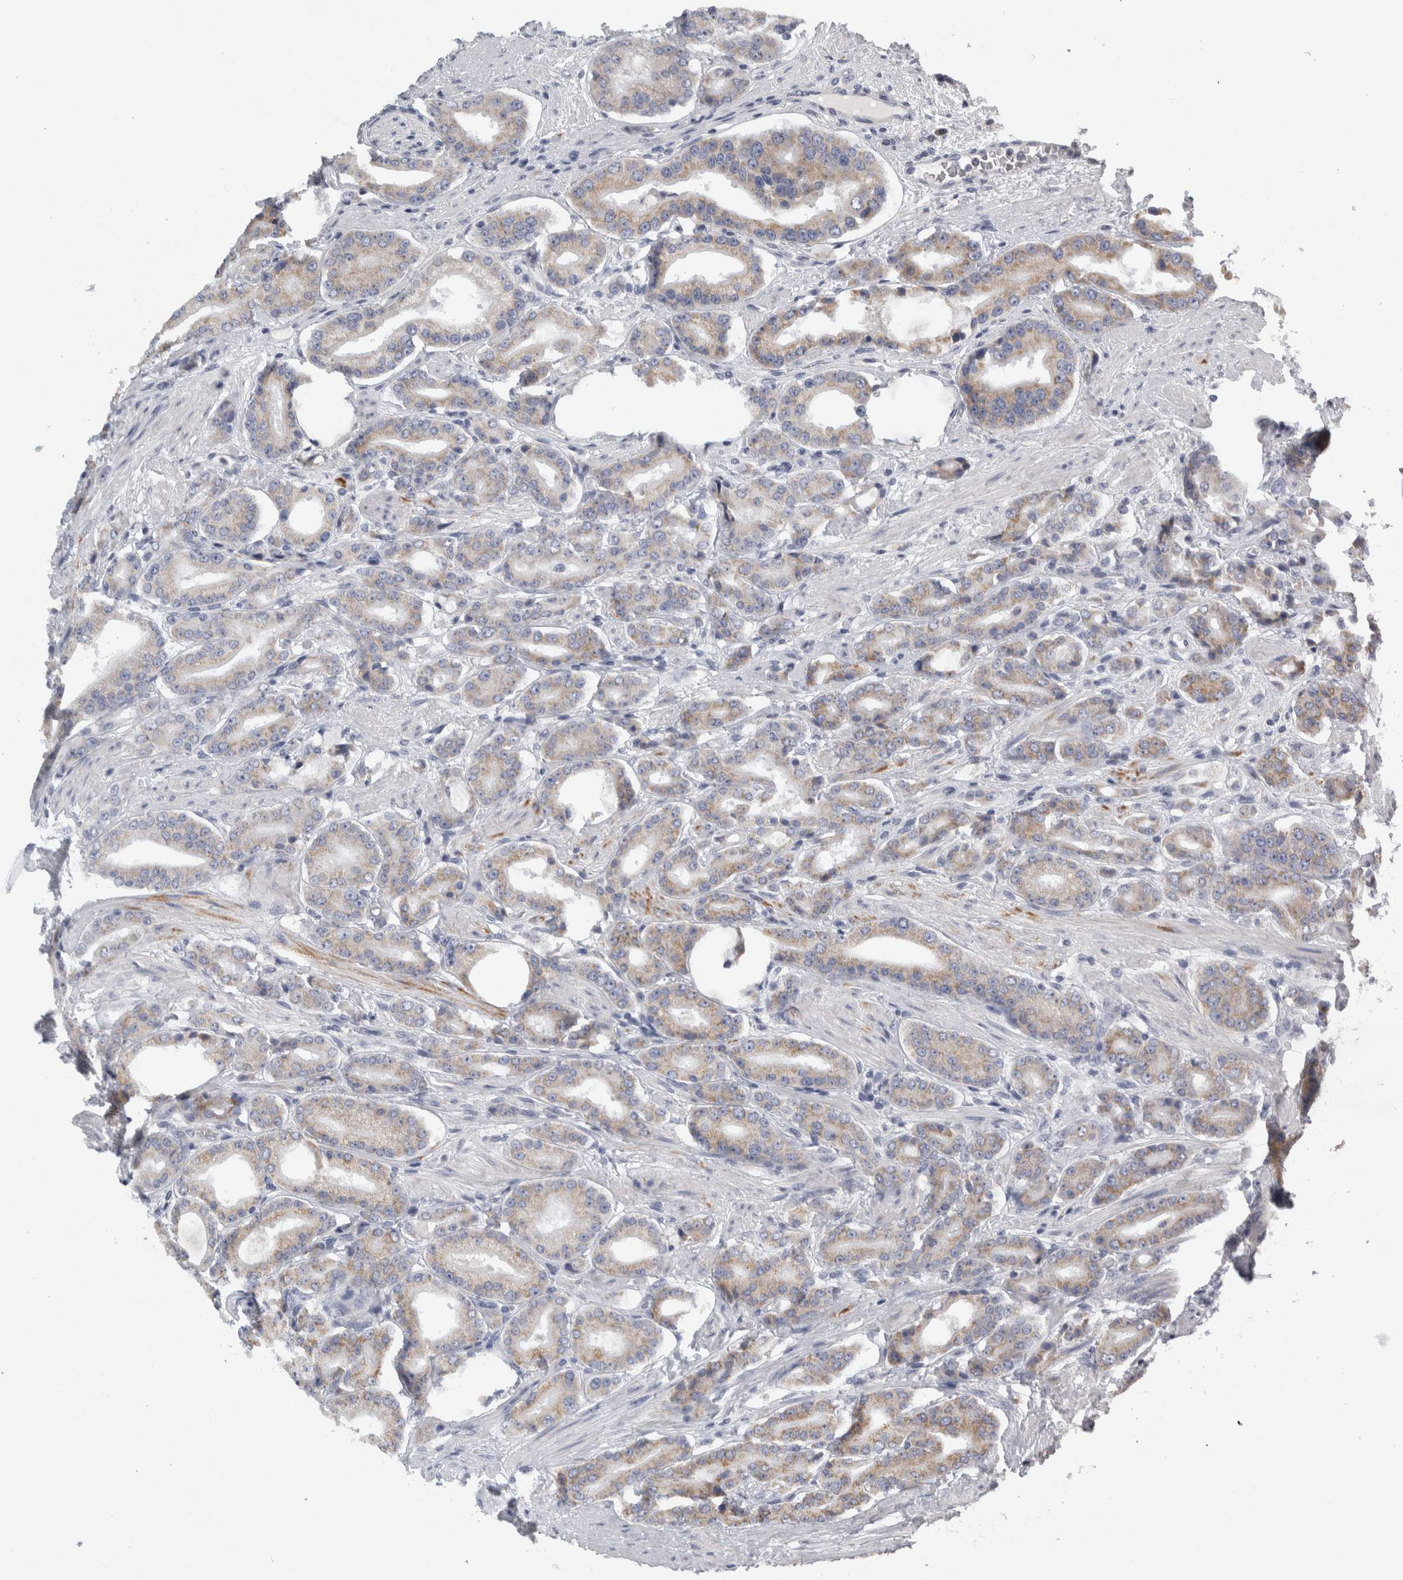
{"staining": {"intensity": "weak", "quantity": "25%-75%", "location": "cytoplasmic/membranous"}, "tissue": "prostate cancer", "cell_type": "Tumor cells", "image_type": "cancer", "snomed": [{"axis": "morphology", "description": "Adenocarcinoma, High grade"}, {"axis": "topography", "description": "Prostate"}], "caption": "About 25%-75% of tumor cells in human prostate adenocarcinoma (high-grade) demonstrate weak cytoplasmic/membranous protein staining as visualized by brown immunohistochemical staining.", "gene": "TCAP", "patient": {"sex": "male", "age": 71}}